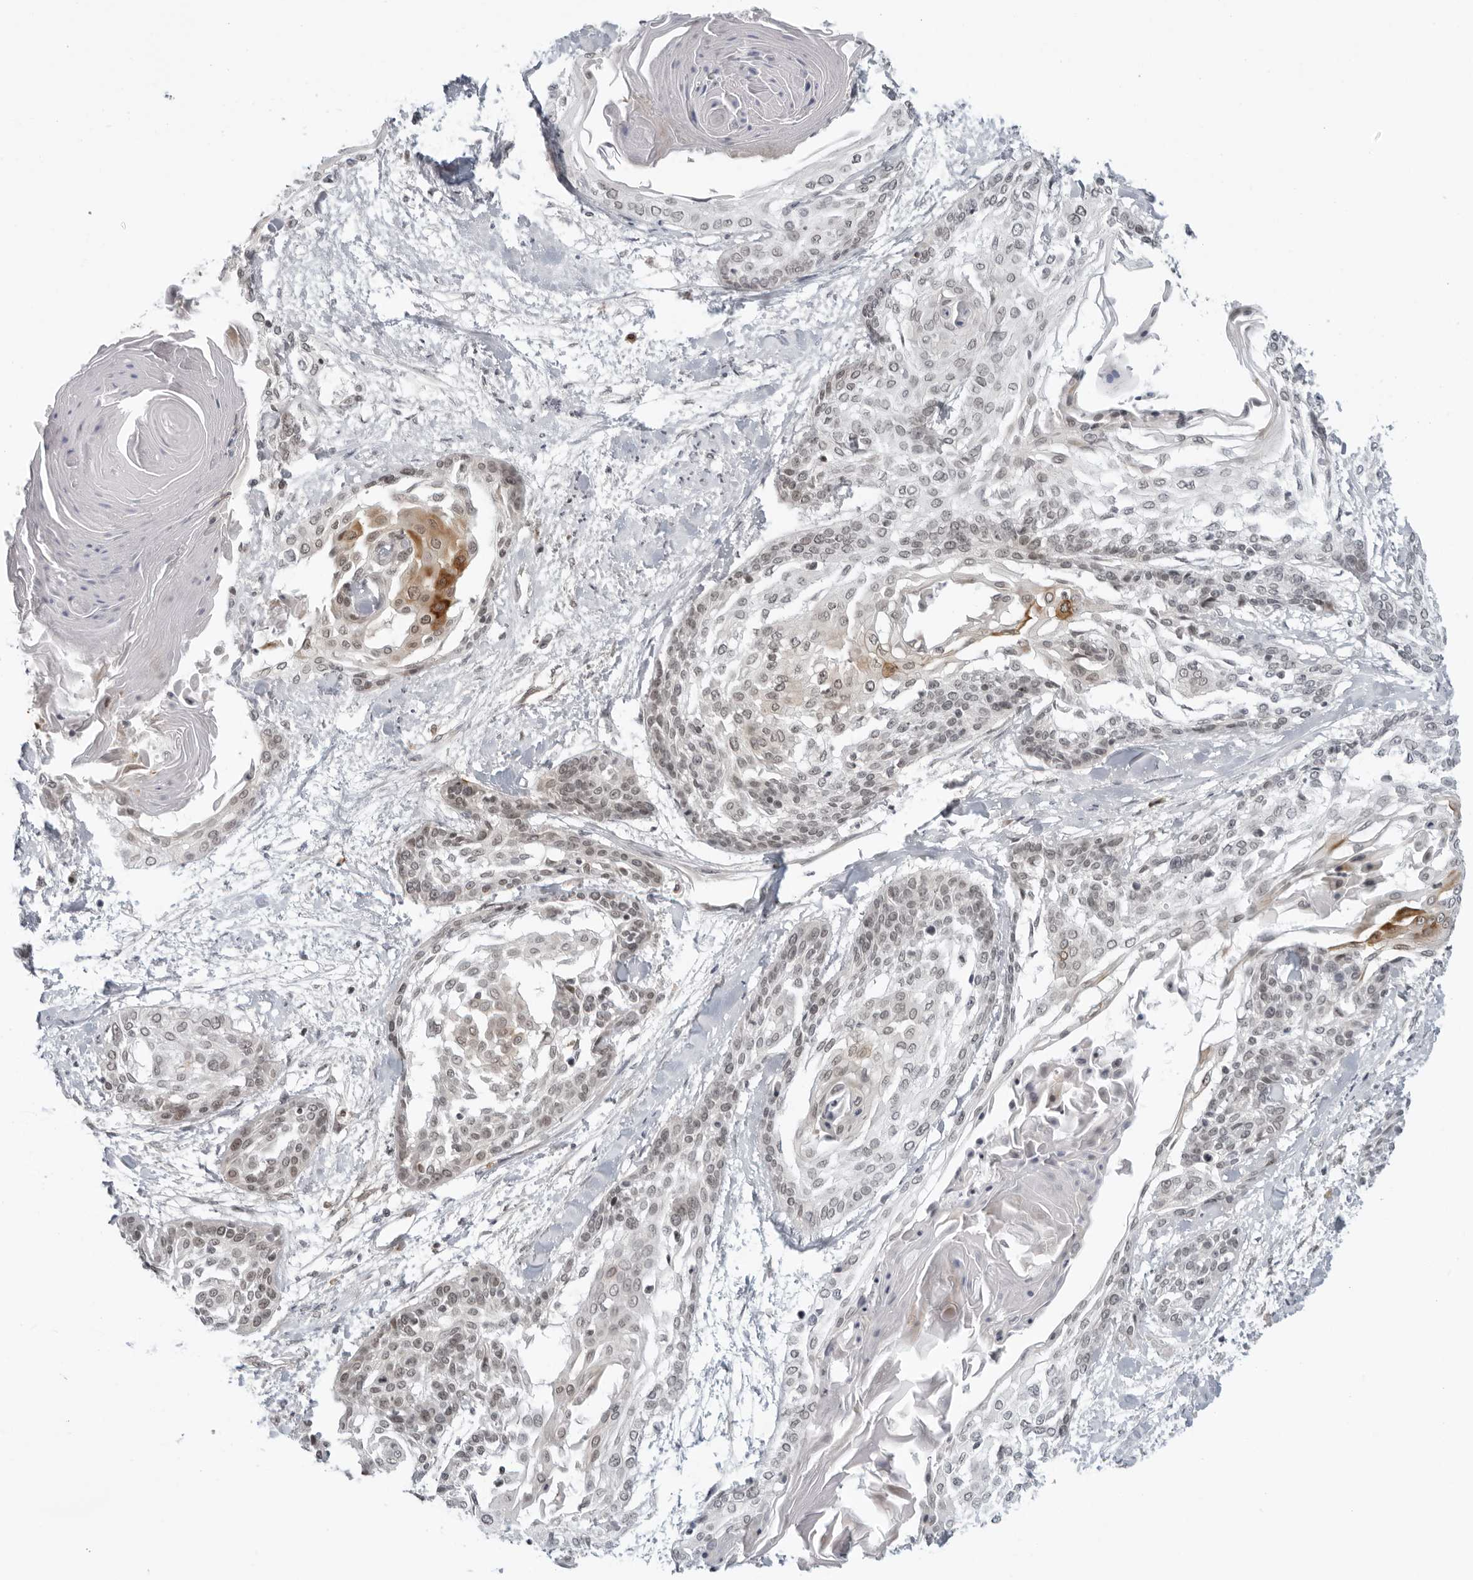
{"staining": {"intensity": "weak", "quantity": "25%-75%", "location": "nuclear"}, "tissue": "cervical cancer", "cell_type": "Tumor cells", "image_type": "cancer", "snomed": [{"axis": "morphology", "description": "Squamous cell carcinoma, NOS"}, {"axis": "topography", "description": "Cervix"}], "caption": "Squamous cell carcinoma (cervical) stained with a protein marker displays weak staining in tumor cells.", "gene": "SUGCT", "patient": {"sex": "female", "age": 57}}